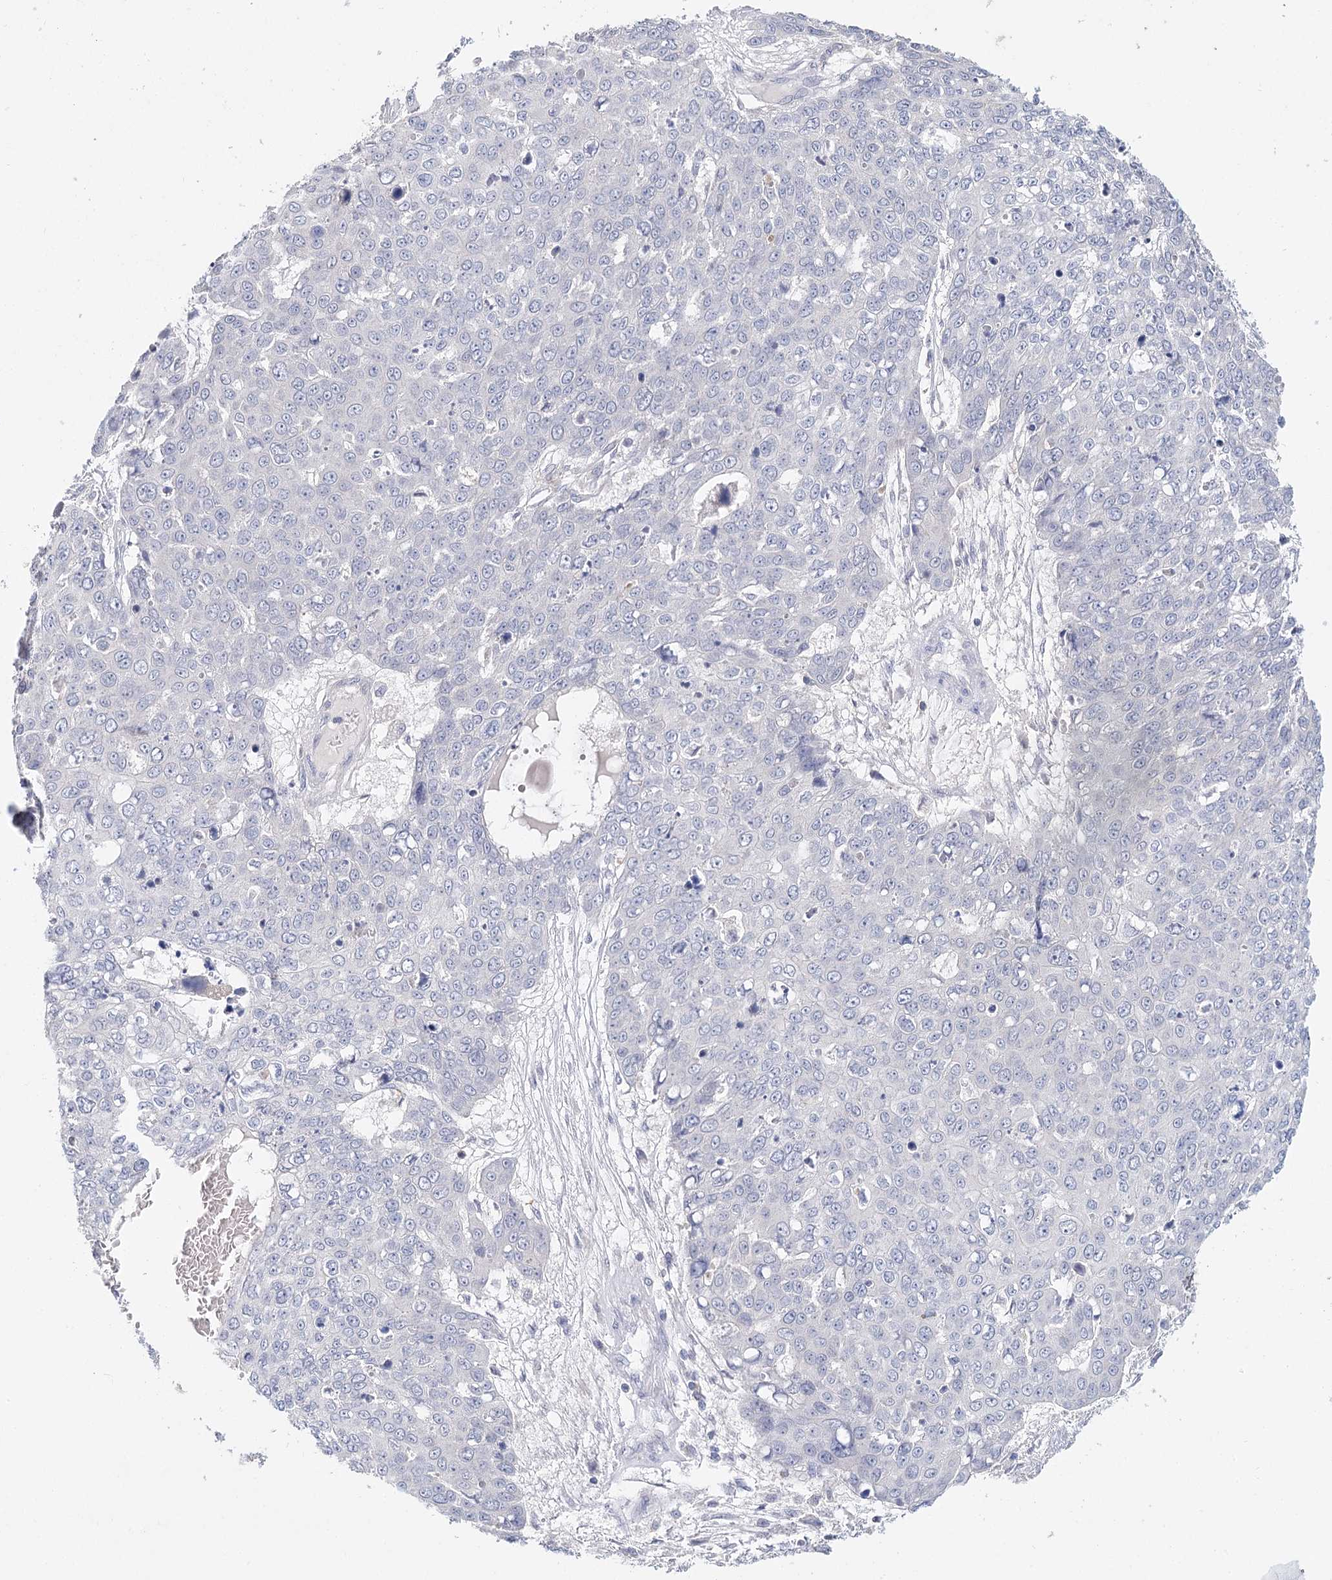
{"staining": {"intensity": "negative", "quantity": "none", "location": "none"}, "tissue": "skin cancer", "cell_type": "Tumor cells", "image_type": "cancer", "snomed": [{"axis": "morphology", "description": "Squamous cell carcinoma, NOS"}, {"axis": "topography", "description": "Skin"}], "caption": "An image of human skin cancer (squamous cell carcinoma) is negative for staining in tumor cells.", "gene": "ARHGAP44", "patient": {"sex": "male", "age": 71}}